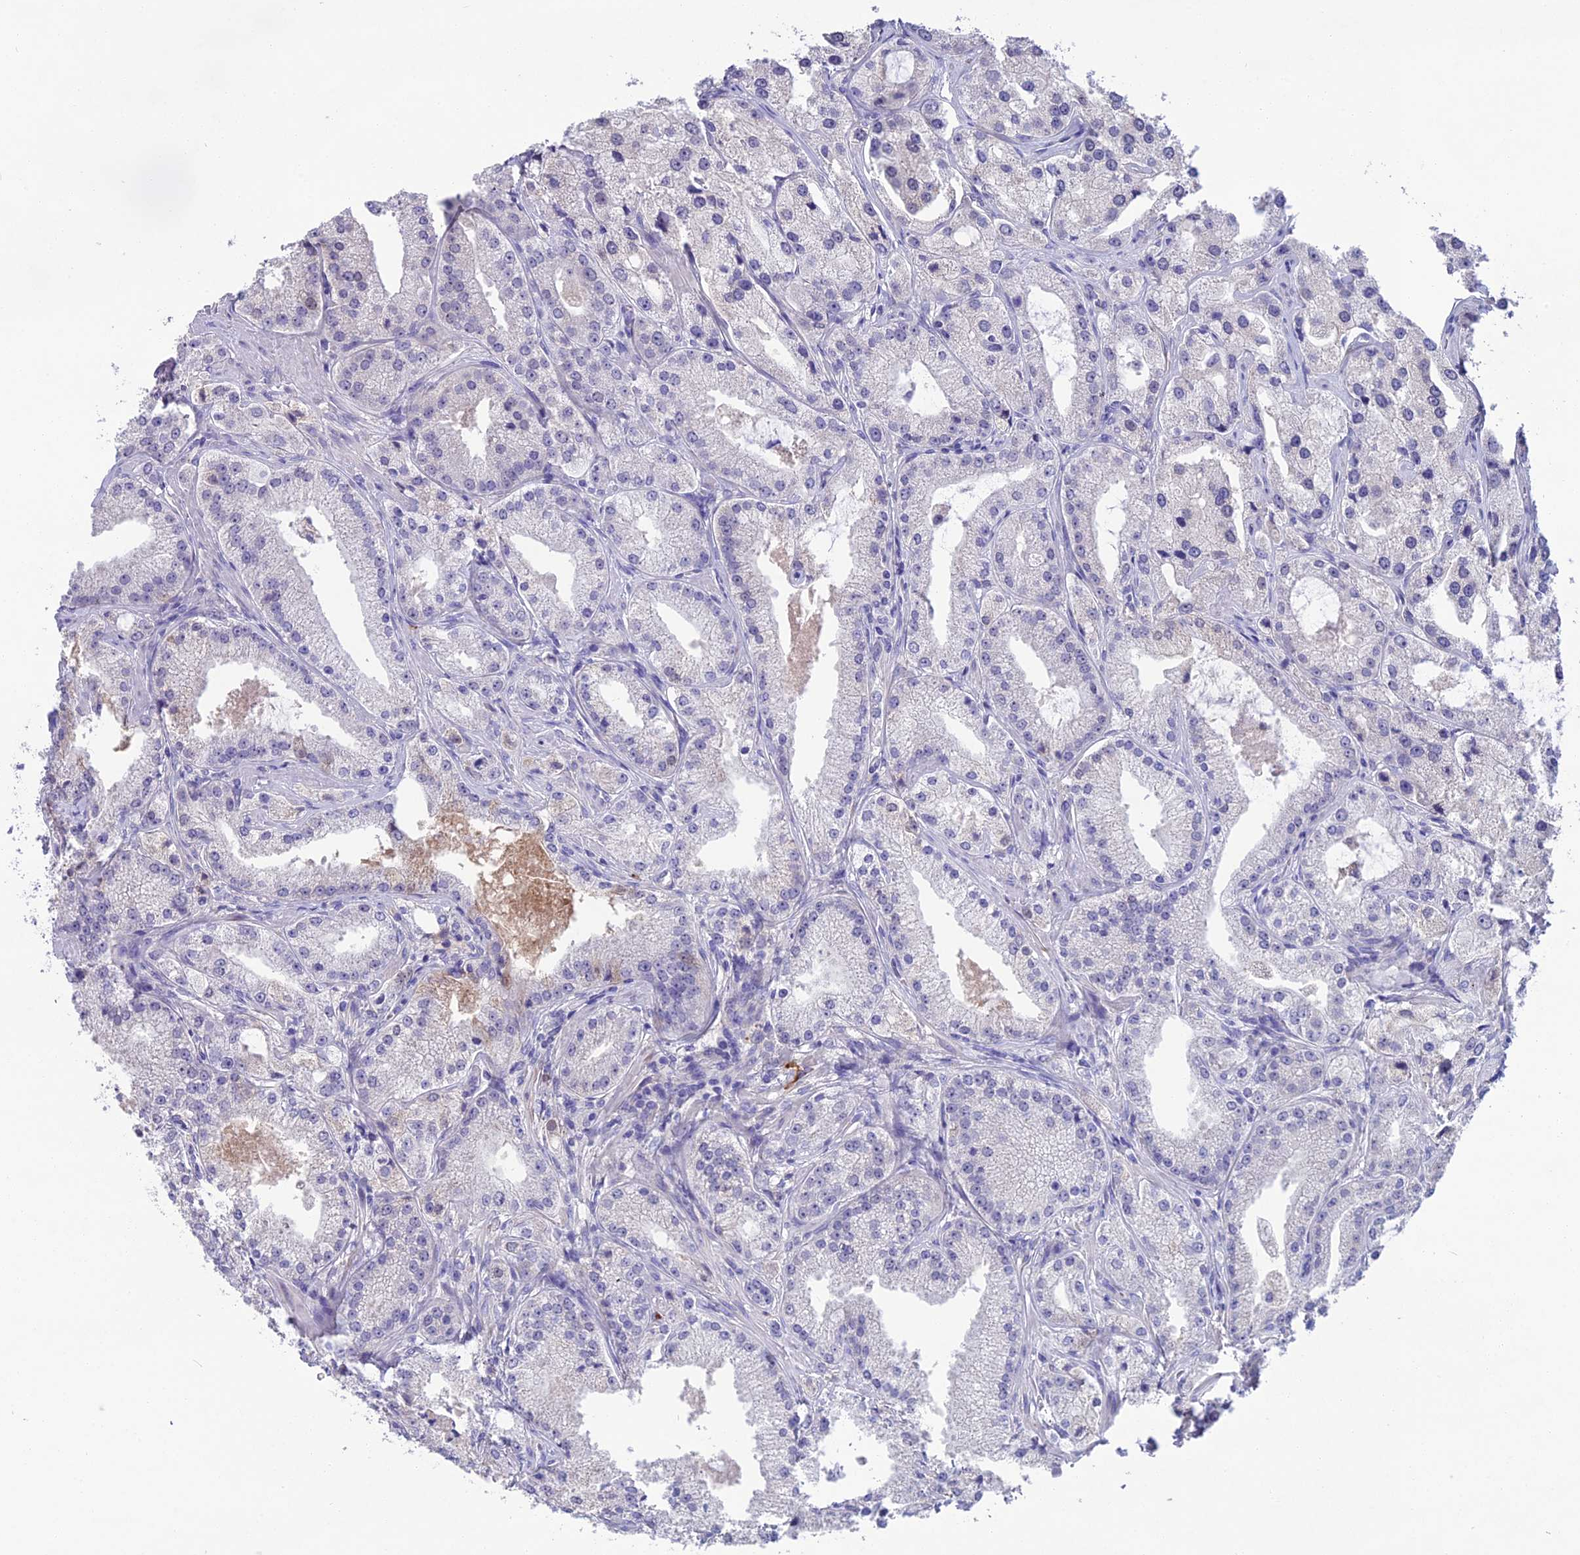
{"staining": {"intensity": "negative", "quantity": "none", "location": "none"}, "tissue": "prostate cancer", "cell_type": "Tumor cells", "image_type": "cancer", "snomed": [{"axis": "morphology", "description": "Adenocarcinoma, Low grade"}, {"axis": "topography", "description": "Prostate"}], "caption": "A high-resolution image shows immunohistochemistry (IHC) staining of prostate cancer (adenocarcinoma (low-grade)), which displays no significant expression in tumor cells.", "gene": "SNAP91", "patient": {"sex": "male", "age": 69}}